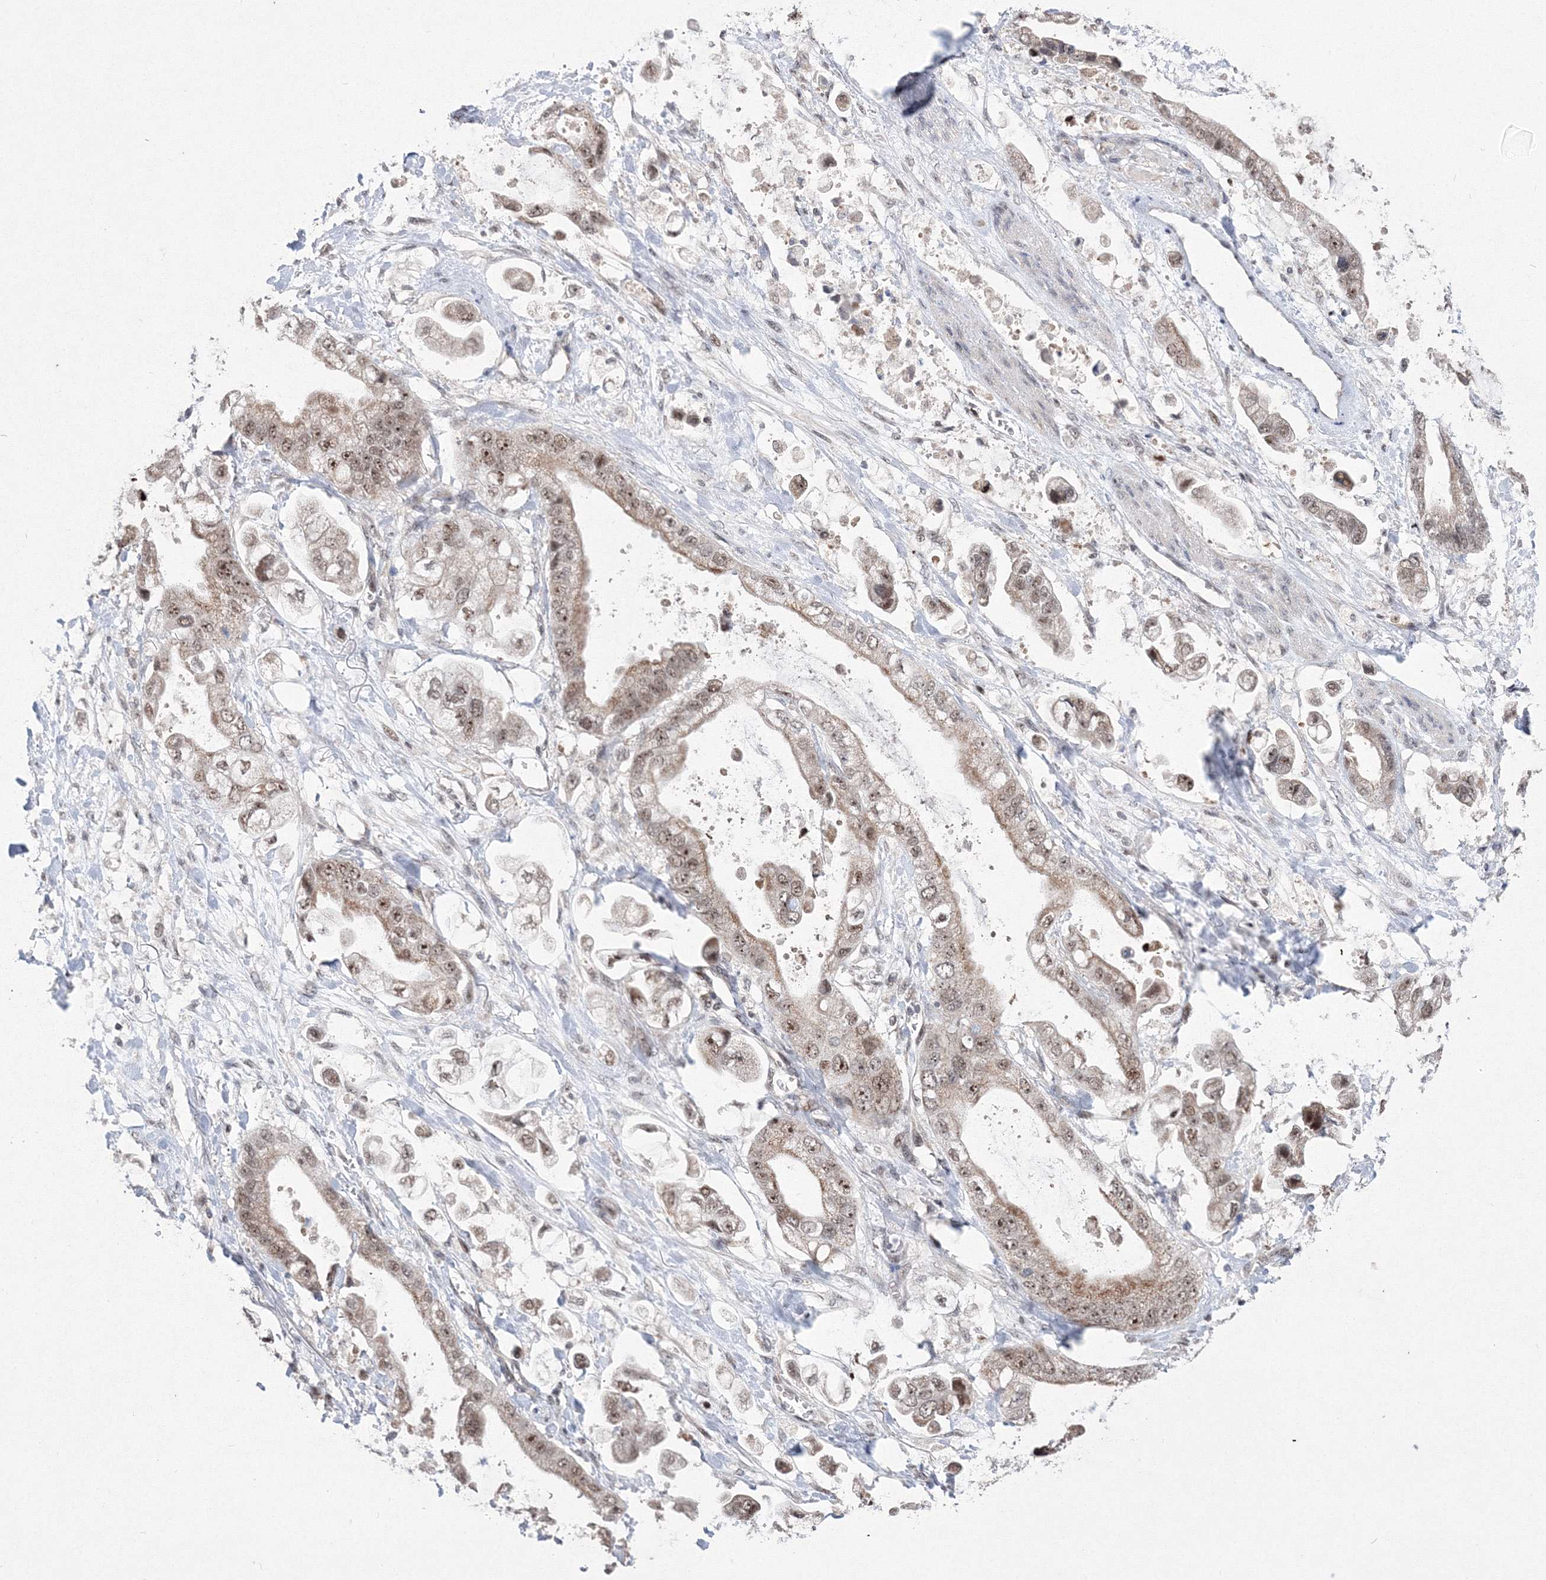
{"staining": {"intensity": "moderate", "quantity": ">75%", "location": "cytoplasmic/membranous,nuclear"}, "tissue": "stomach cancer", "cell_type": "Tumor cells", "image_type": "cancer", "snomed": [{"axis": "morphology", "description": "Adenocarcinoma, NOS"}, {"axis": "topography", "description": "Stomach"}], "caption": "Immunohistochemistry (IHC) histopathology image of adenocarcinoma (stomach) stained for a protein (brown), which exhibits medium levels of moderate cytoplasmic/membranous and nuclear staining in about >75% of tumor cells.", "gene": "GRSF1", "patient": {"sex": "male", "age": 62}}